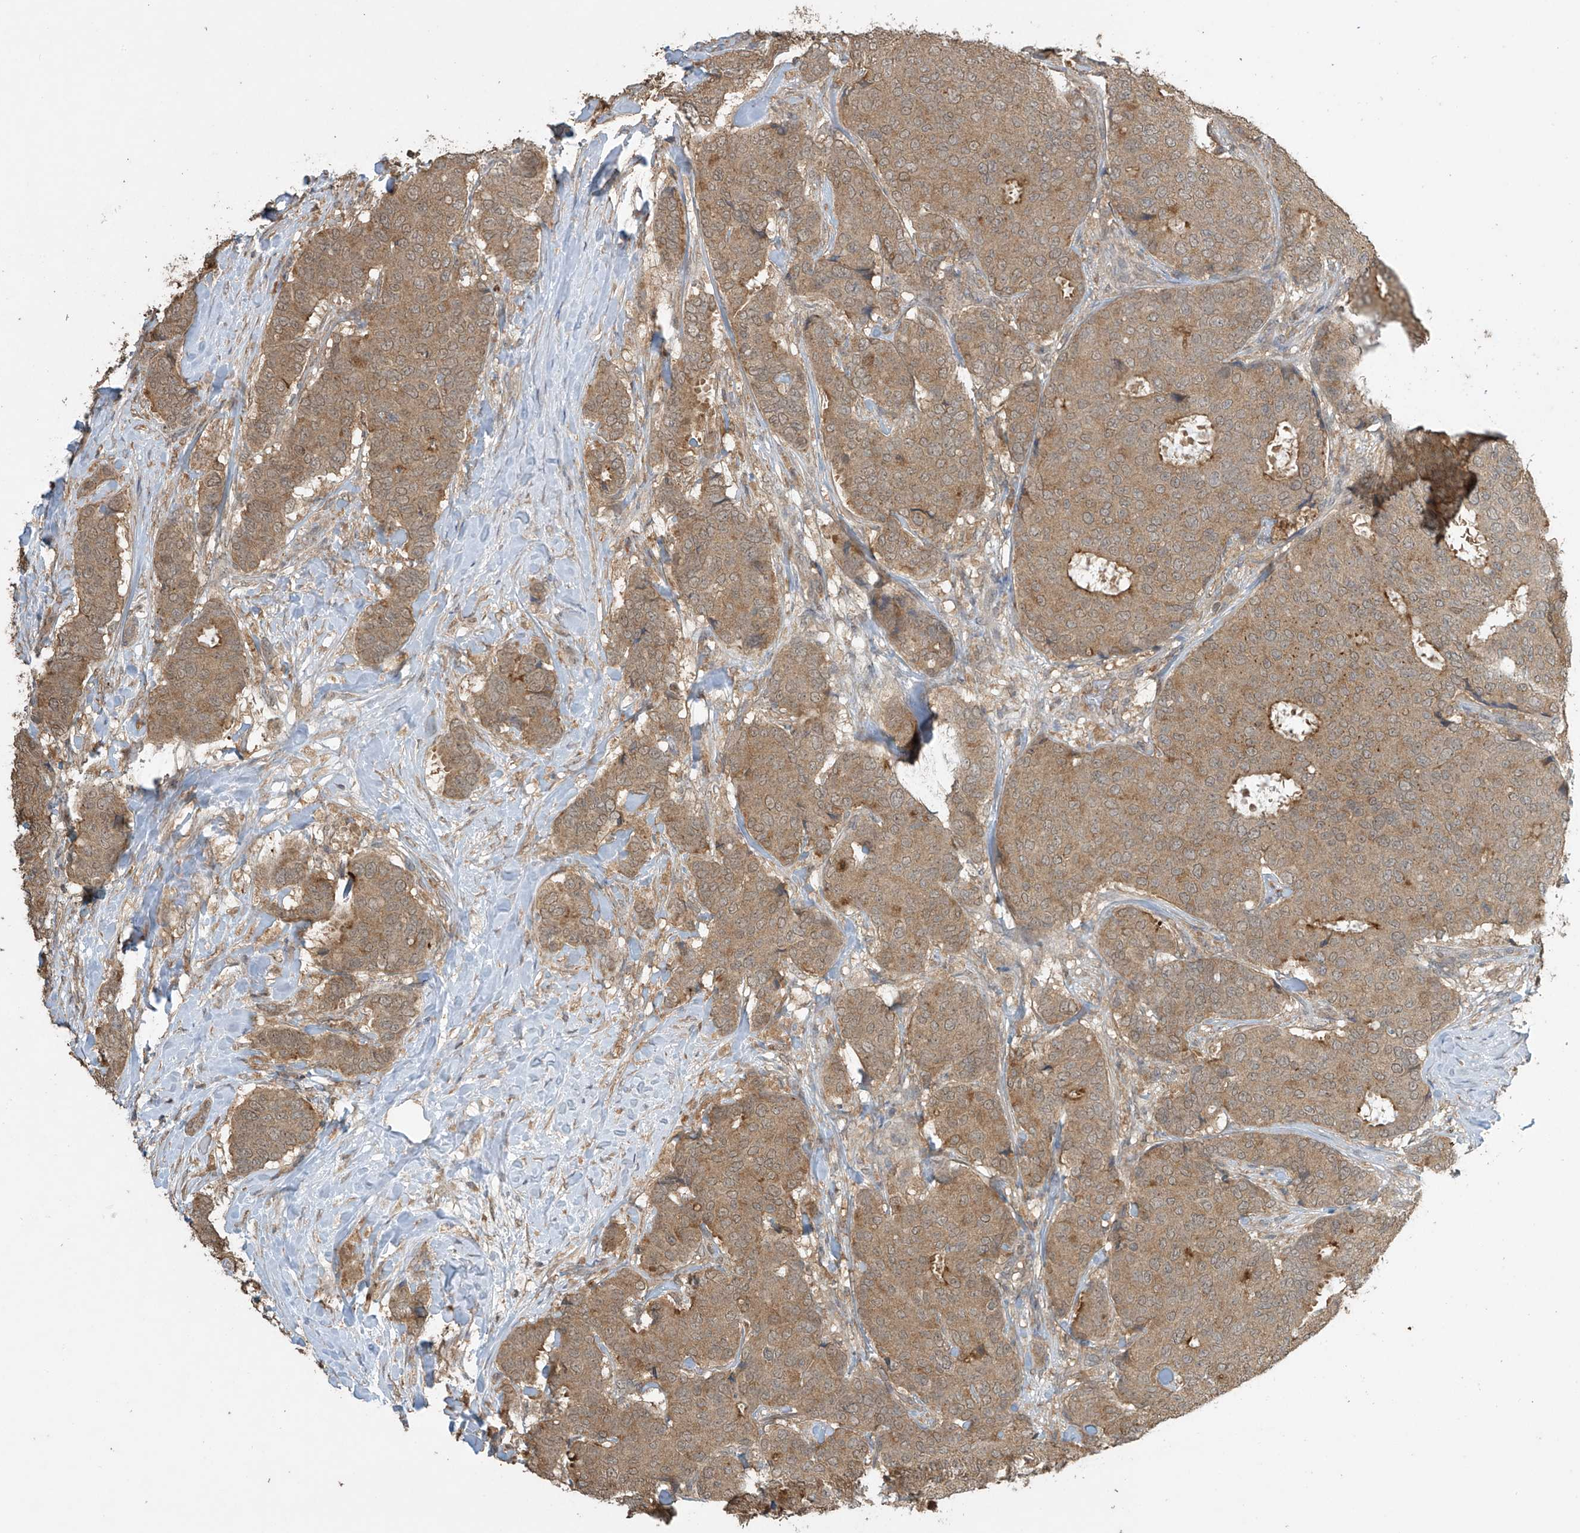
{"staining": {"intensity": "moderate", "quantity": ">75%", "location": "cytoplasmic/membranous"}, "tissue": "breast cancer", "cell_type": "Tumor cells", "image_type": "cancer", "snomed": [{"axis": "morphology", "description": "Duct carcinoma"}, {"axis": "topography", "description": "Breast"}], "caption": "Breast cancer (invasive ductal carcinoma) stained with DAB (3,3'-diaminobenzidine) immunohistochemistry (IHC) demonstrates medium levels of moderate cytoplasmic/membranous staining in approximately >75% of tumor cells.", "gene": "SLFN14", "patient": {"sex": "female", "age": 75}}